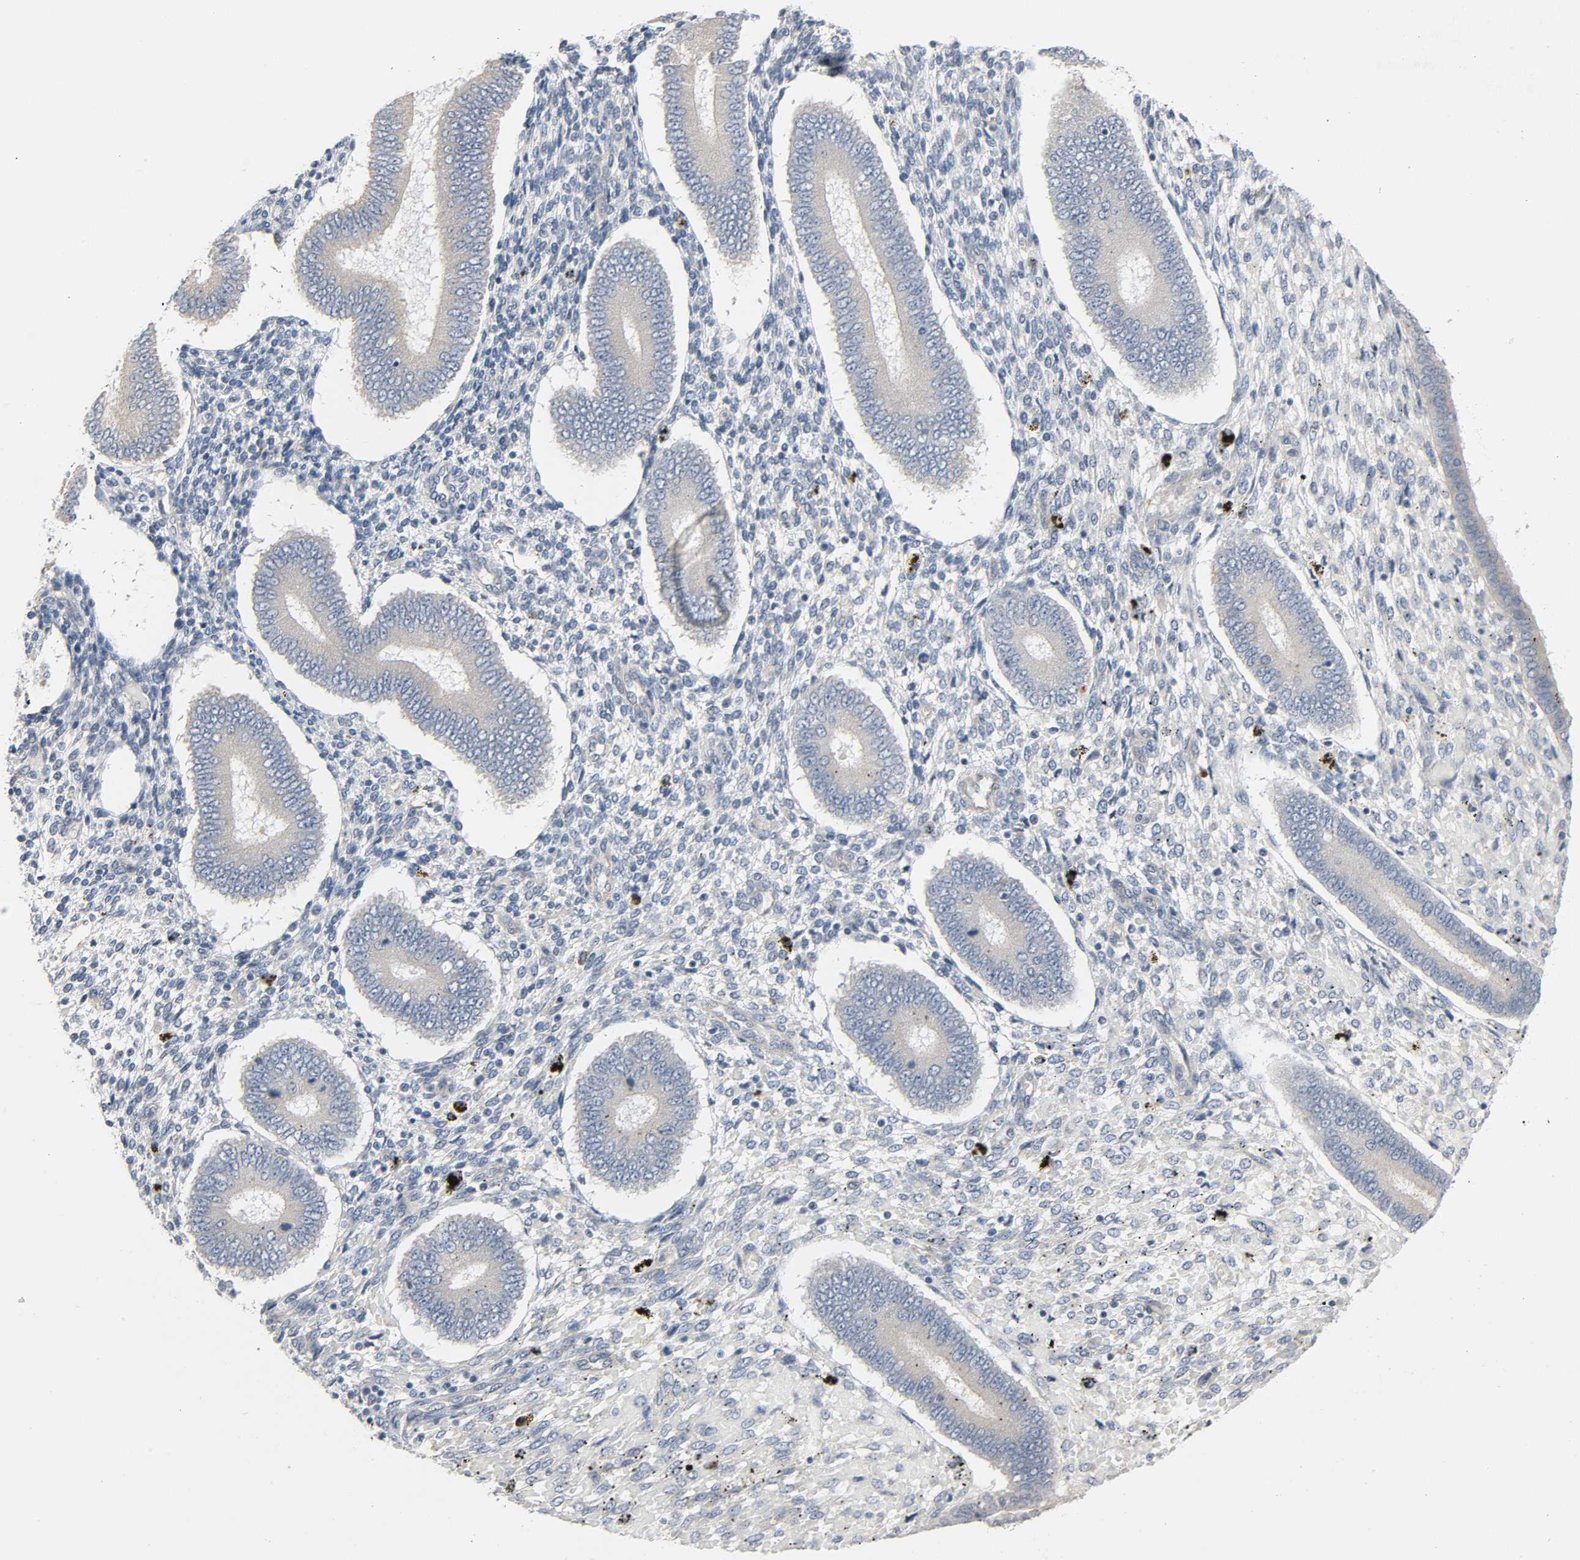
{"staining": {"intensity": "negative", "quantity": "none", "location": "none"}, "tissue": "endometrium", "cell_type": "Cells in endometrial stroma", "image_type": "normal", "snomed": [{"axis": "morphology", "description": "Normal tissue, NOS"}, {"axis": "topography", "description": "Endometrium"}], "caption": "Immunohistochemistry of unremarkable human endometrium exhibits no positivity in cells in endometrial stroma. The staining was performed using DAB to visualize the protein expression in brown, while the nuclei were stained in blue with hematoxylin (Magnification: 20x).", "gene": "LIMCH1", "patient": {"sex": "female", "age": 42}}